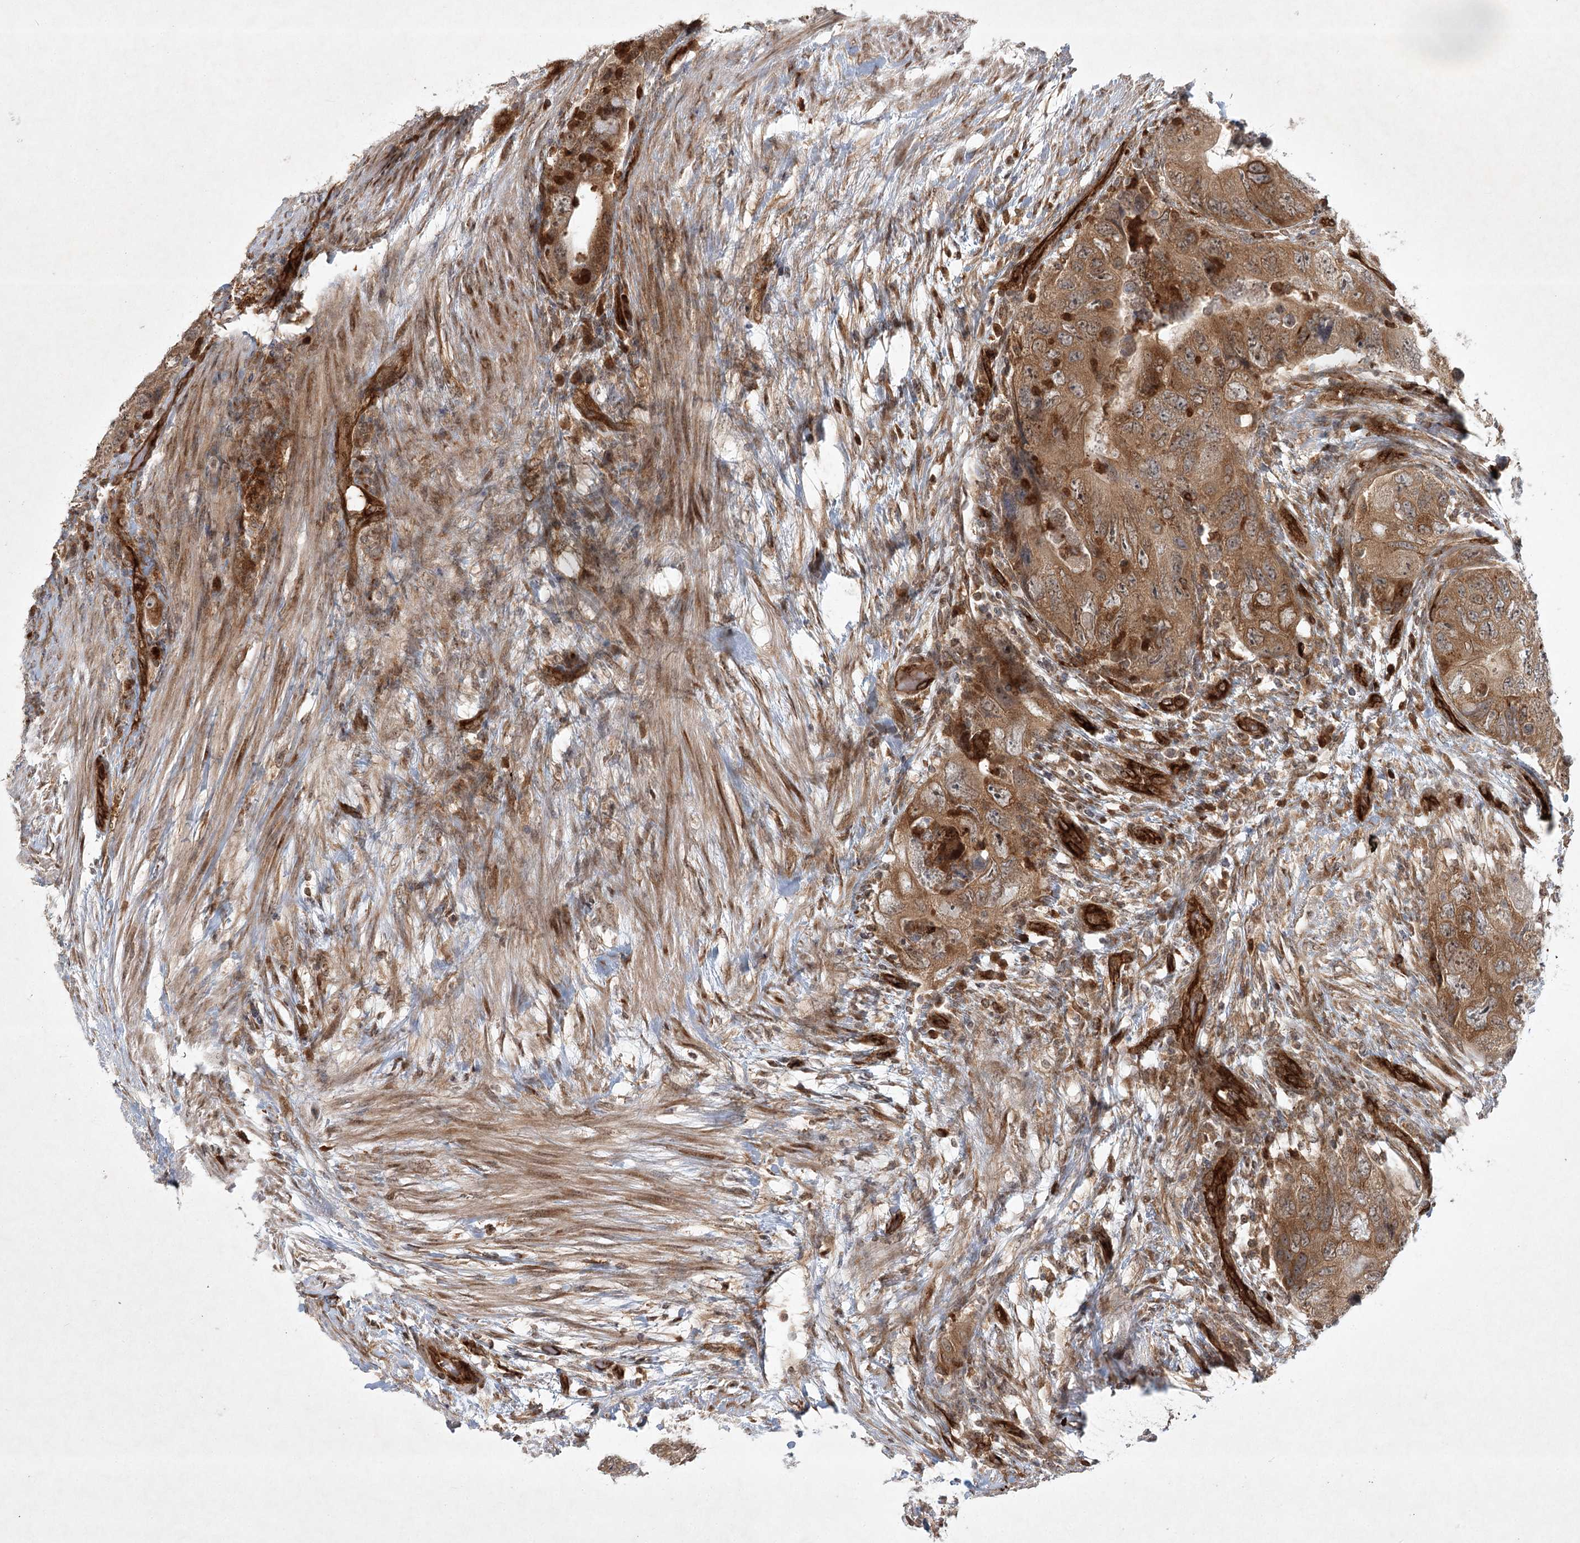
{"staining": {"intensity": "moderate", "quantity": ">75%", "location": "cytoplasmic/membranous"}, "tissue": "colorectal cancer", "cell_type": "Tumor cells", "image_type": "cancer", "snomed": [{"axis": "morphology", "description": "Adenocarcinoma, NOS"}, {"axis": "topography", "description": "Rectum"}], "caption": "Immunohistochemistry staining of adenocarcinoma (colorectal), which reveals medium levels of moderate cytoplasmic/membranous positivity in about >75% of tumor cells indicating moderate cytoplasmic/membranous protein staining. The staining was performed using DAB (3,3'-diaminobenzidine) (brown) for protein detection and nuclei were counterstained in hematoxylin (blue).", "gene": "ARHGAP31", "patient": {"sex": "male", "age": 63}}